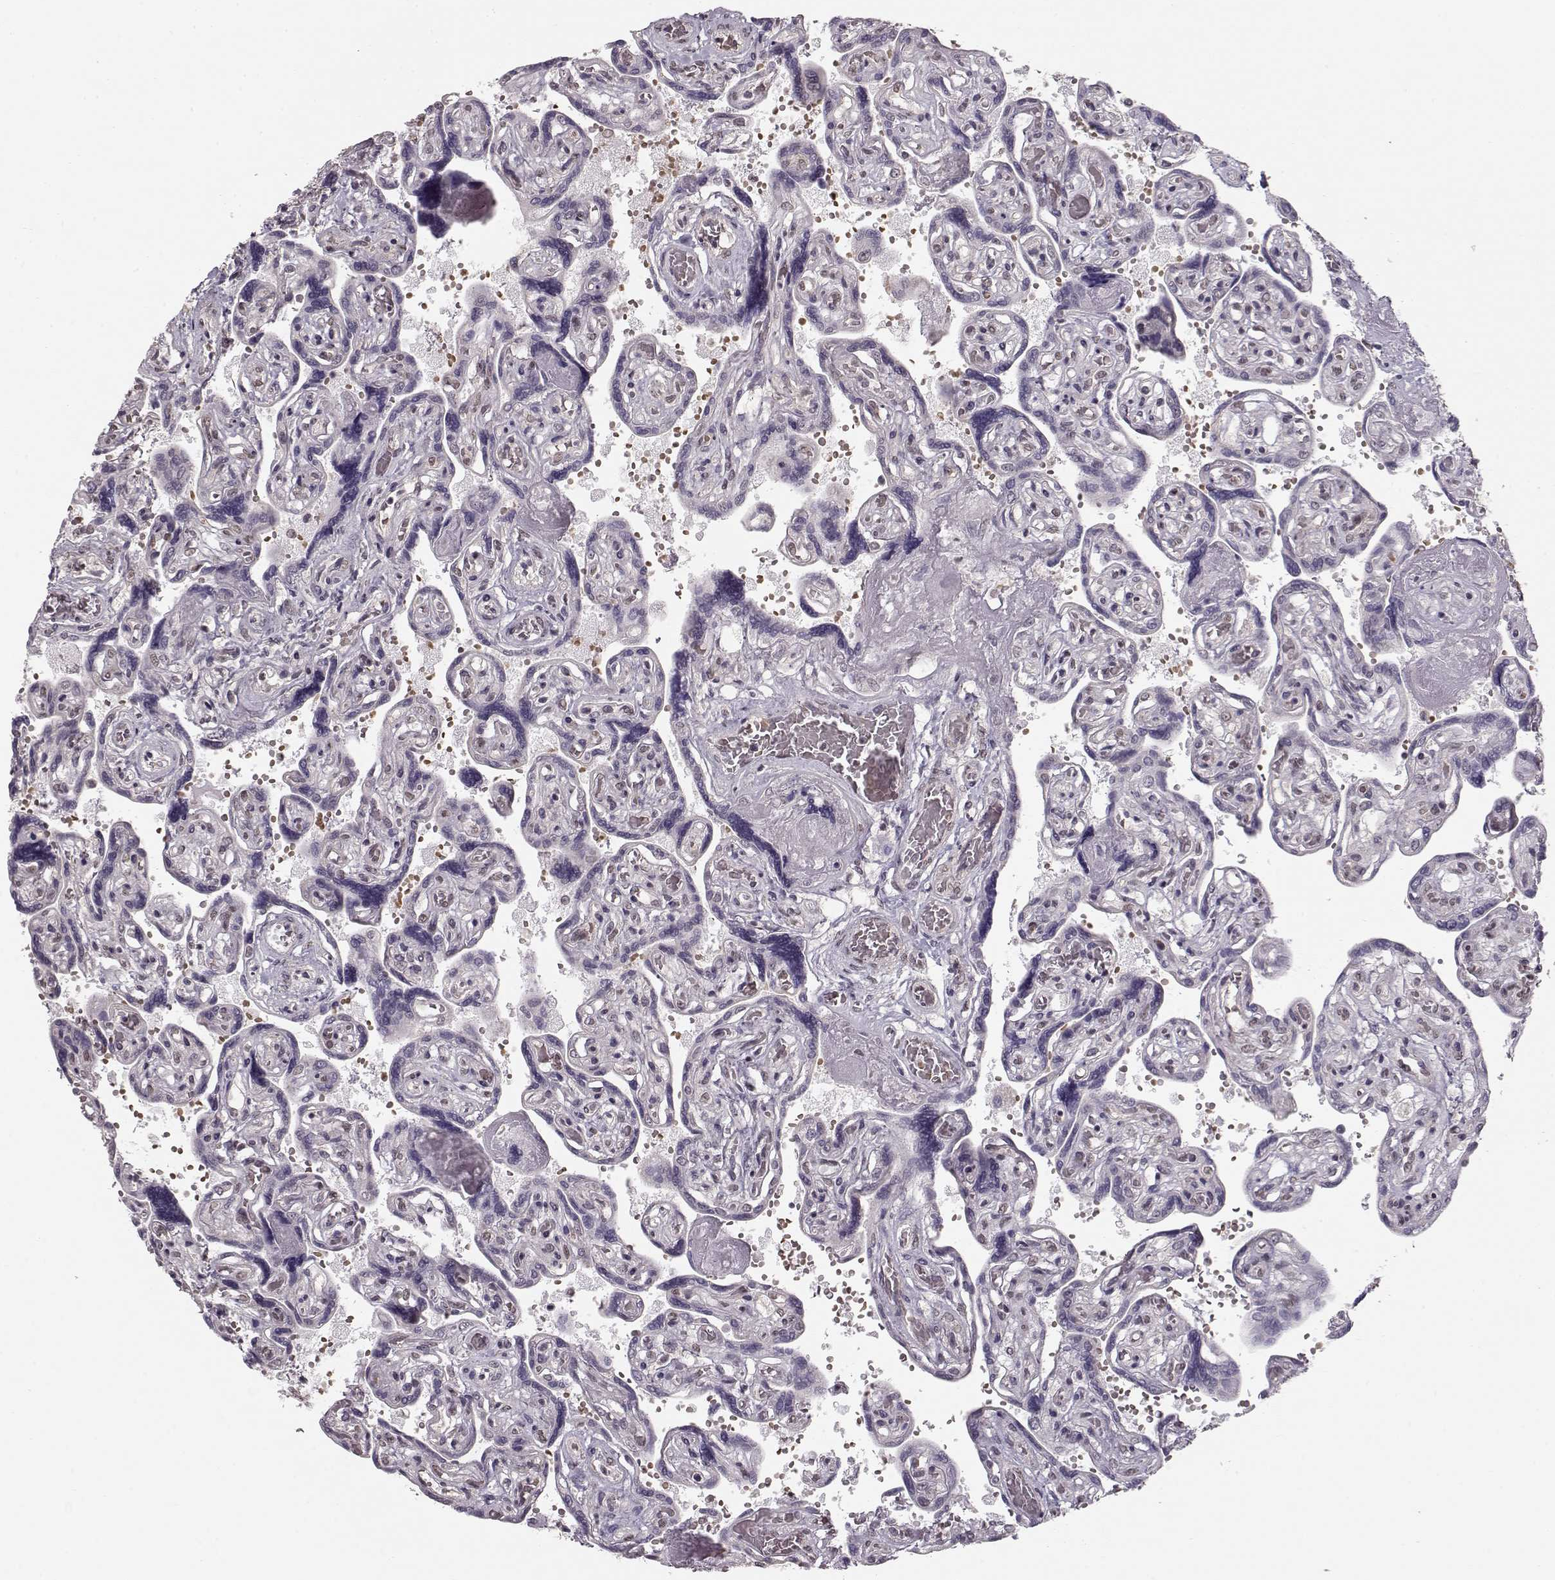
{"staining": {"intensity": "negative", "quantity": "none", "location": "none"}, "tissue": "placenta", "cell_type": "Decidual cells", "image_type": "normal", "snomed": [{"axis": "morphology", "description": "Normal tissue, NOS"}, {"axis": "topography", "description": "Placenta"}], "caption": "IHC micrograph of benign human placenta stained for a protein (brown), which exhibits no positivity in decidual cells. The staining is performed using DAB brown chromogen with nuclei counter-stained in using hematoxylin.", "gene": "PCP4", "patient": {"sex": "female", "age": 32}}